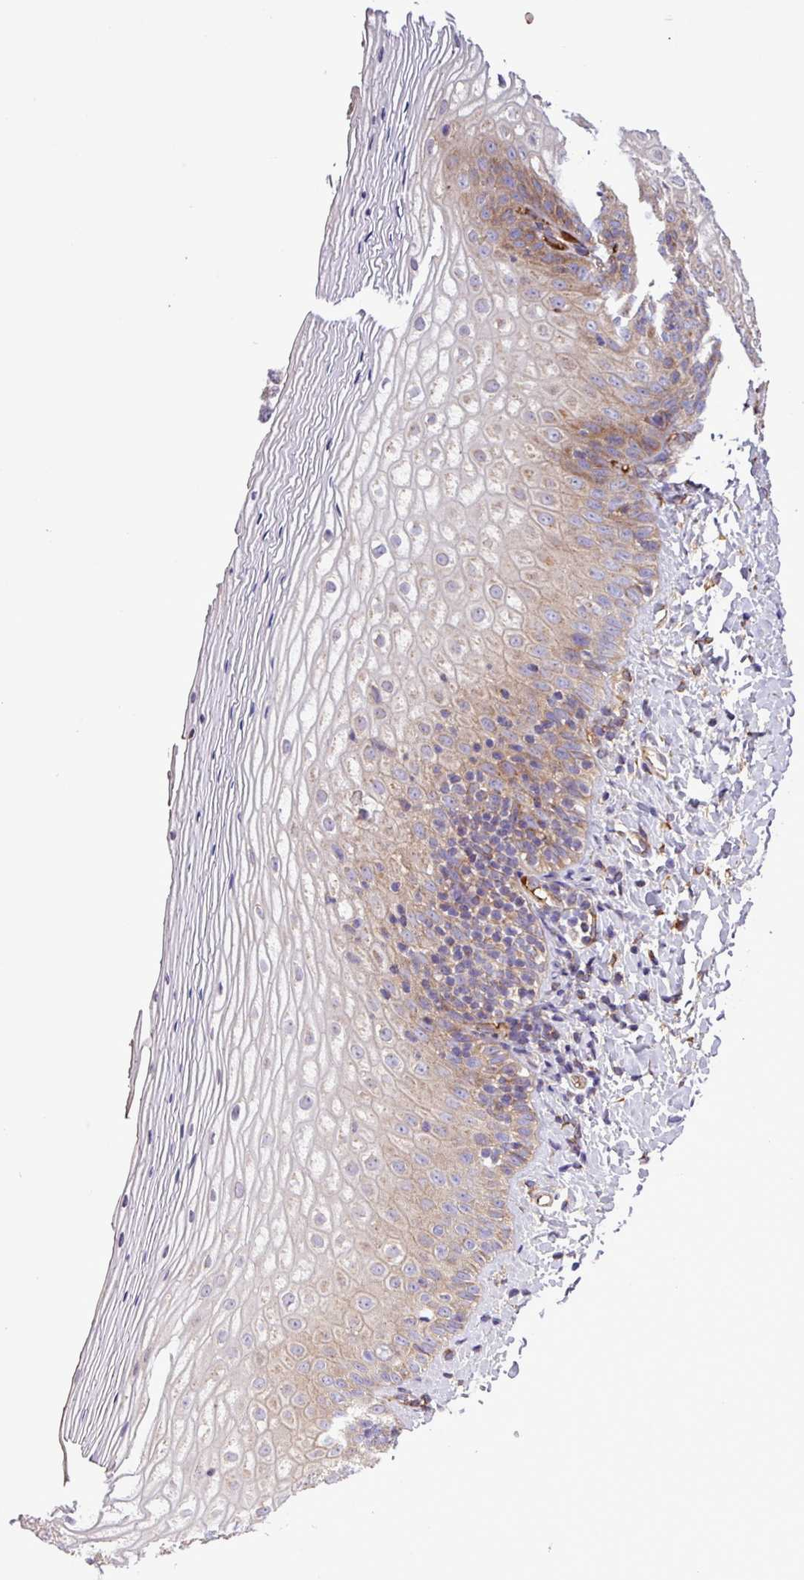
{"staining": {"intensity": "moderate", "quantity": "25%-75%", "location": "cytoplasmic/membranous"}, "tissue": "vagina", "cell_type": "Squamous epithelial cells", "image_type": "normal", "snomed": [{"axis": "morphology", "description": "Normal tissue, NOS"}, {"axis": "topography", "description": "Vagina"}], "caption": "Immunohistochemistry histopathology image of normal vagina stained for a protein (brown), which demonstrates medium levels of moderate cytoplasmic/membranous expression in approximately 25%-75% of squamous epithelial cells.", "gene": "CWH43", "patient": {"sex": "female", "age": 65}}